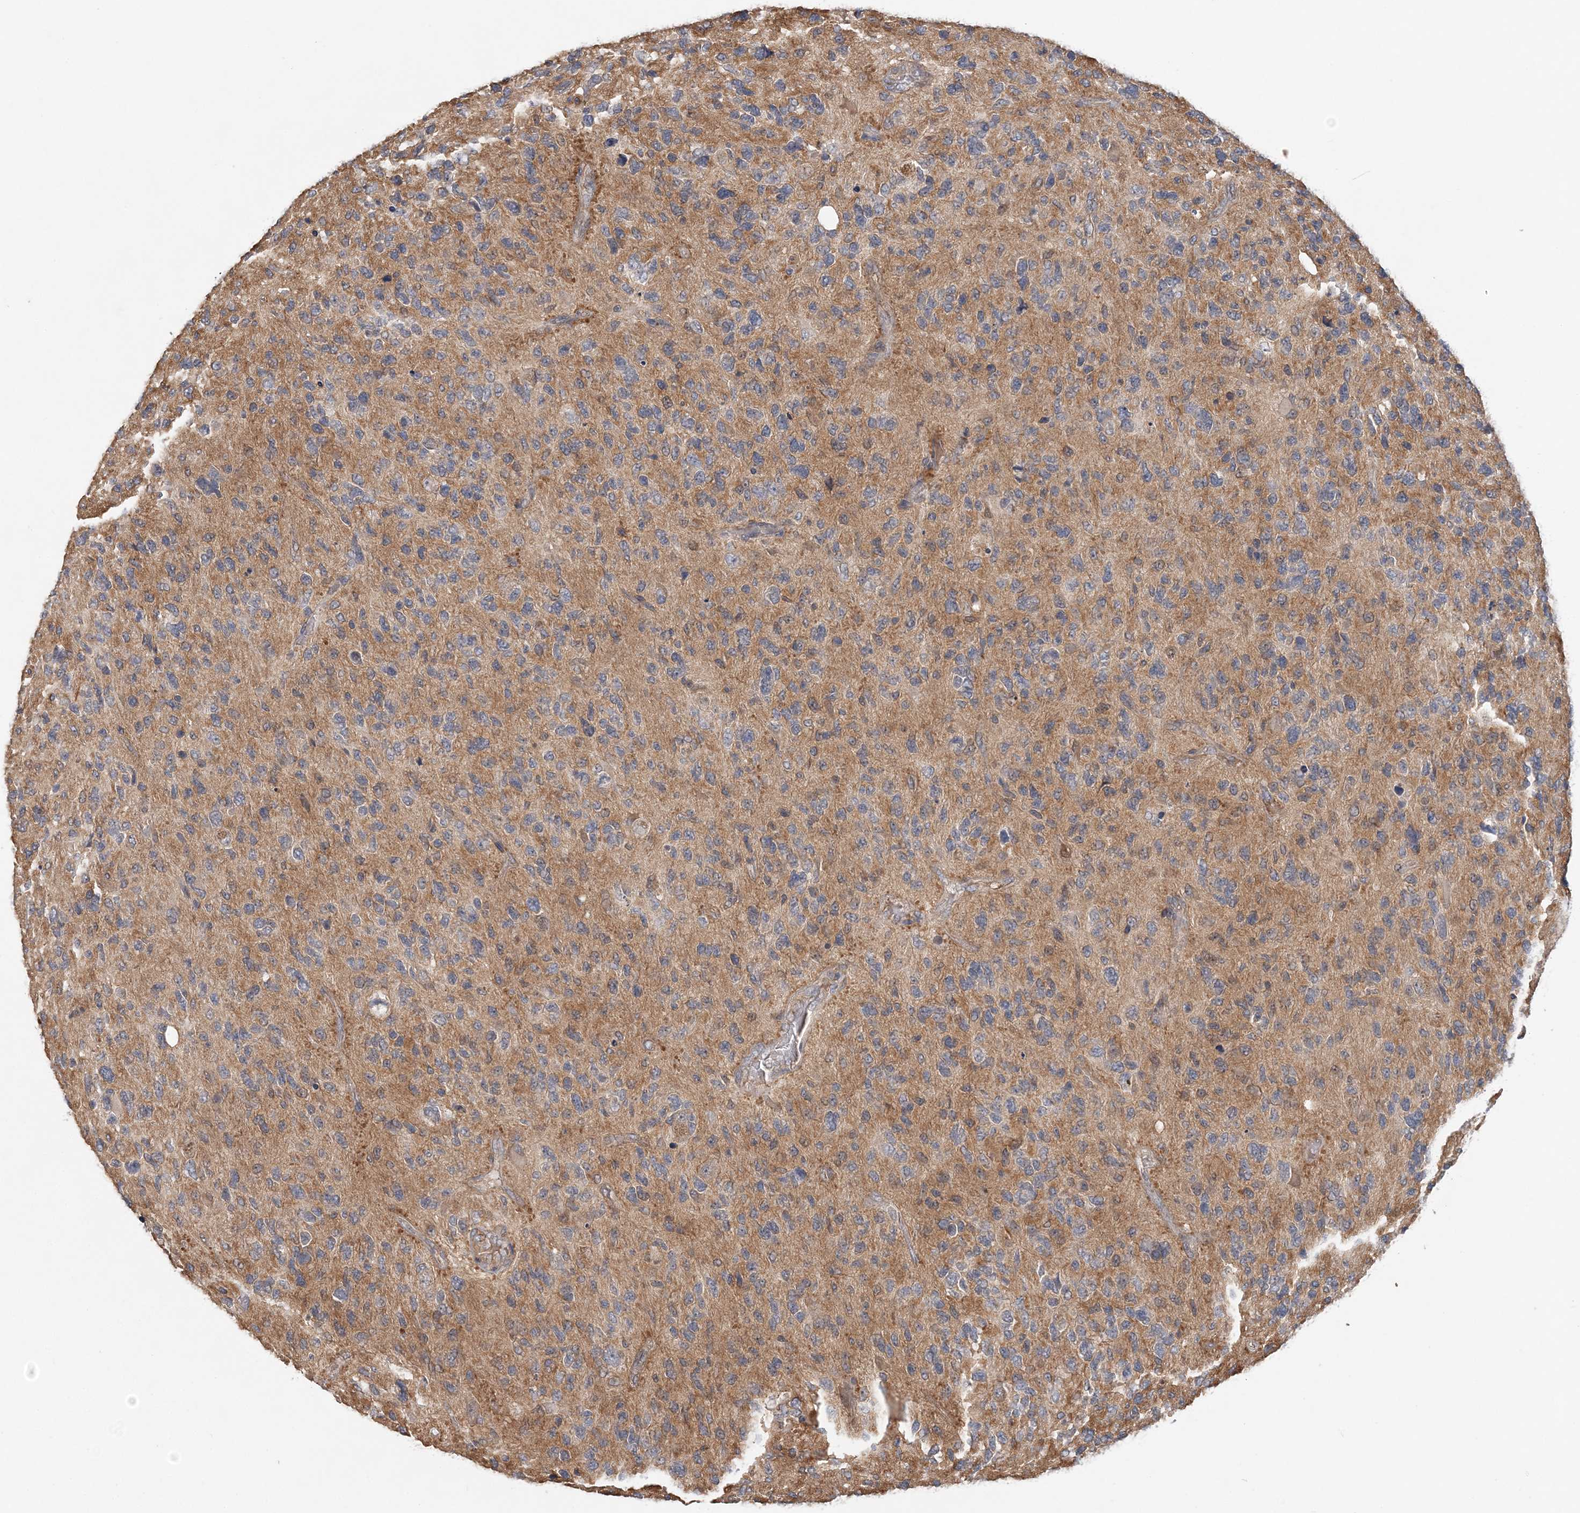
{"staining": {"intensity": "negative", "quantity": "none", "location": "none"}, "tissue": "glioma", "cell_type": "Tumor cells", "image_type": "cancer", "snomed": [{"axis": "morphology", "description": "Glioma, malignant, High grade"}, {"axis": "topography", "description": "Brain"}], "caption": "High magnification brightfield microscopy of glioma stained with DAB (brown) and counterstained with hematoxylin (blue): tumor cells show no significant expression.", "gene": "SYCP3", "patient": {"sex": "female", "age": 58}}